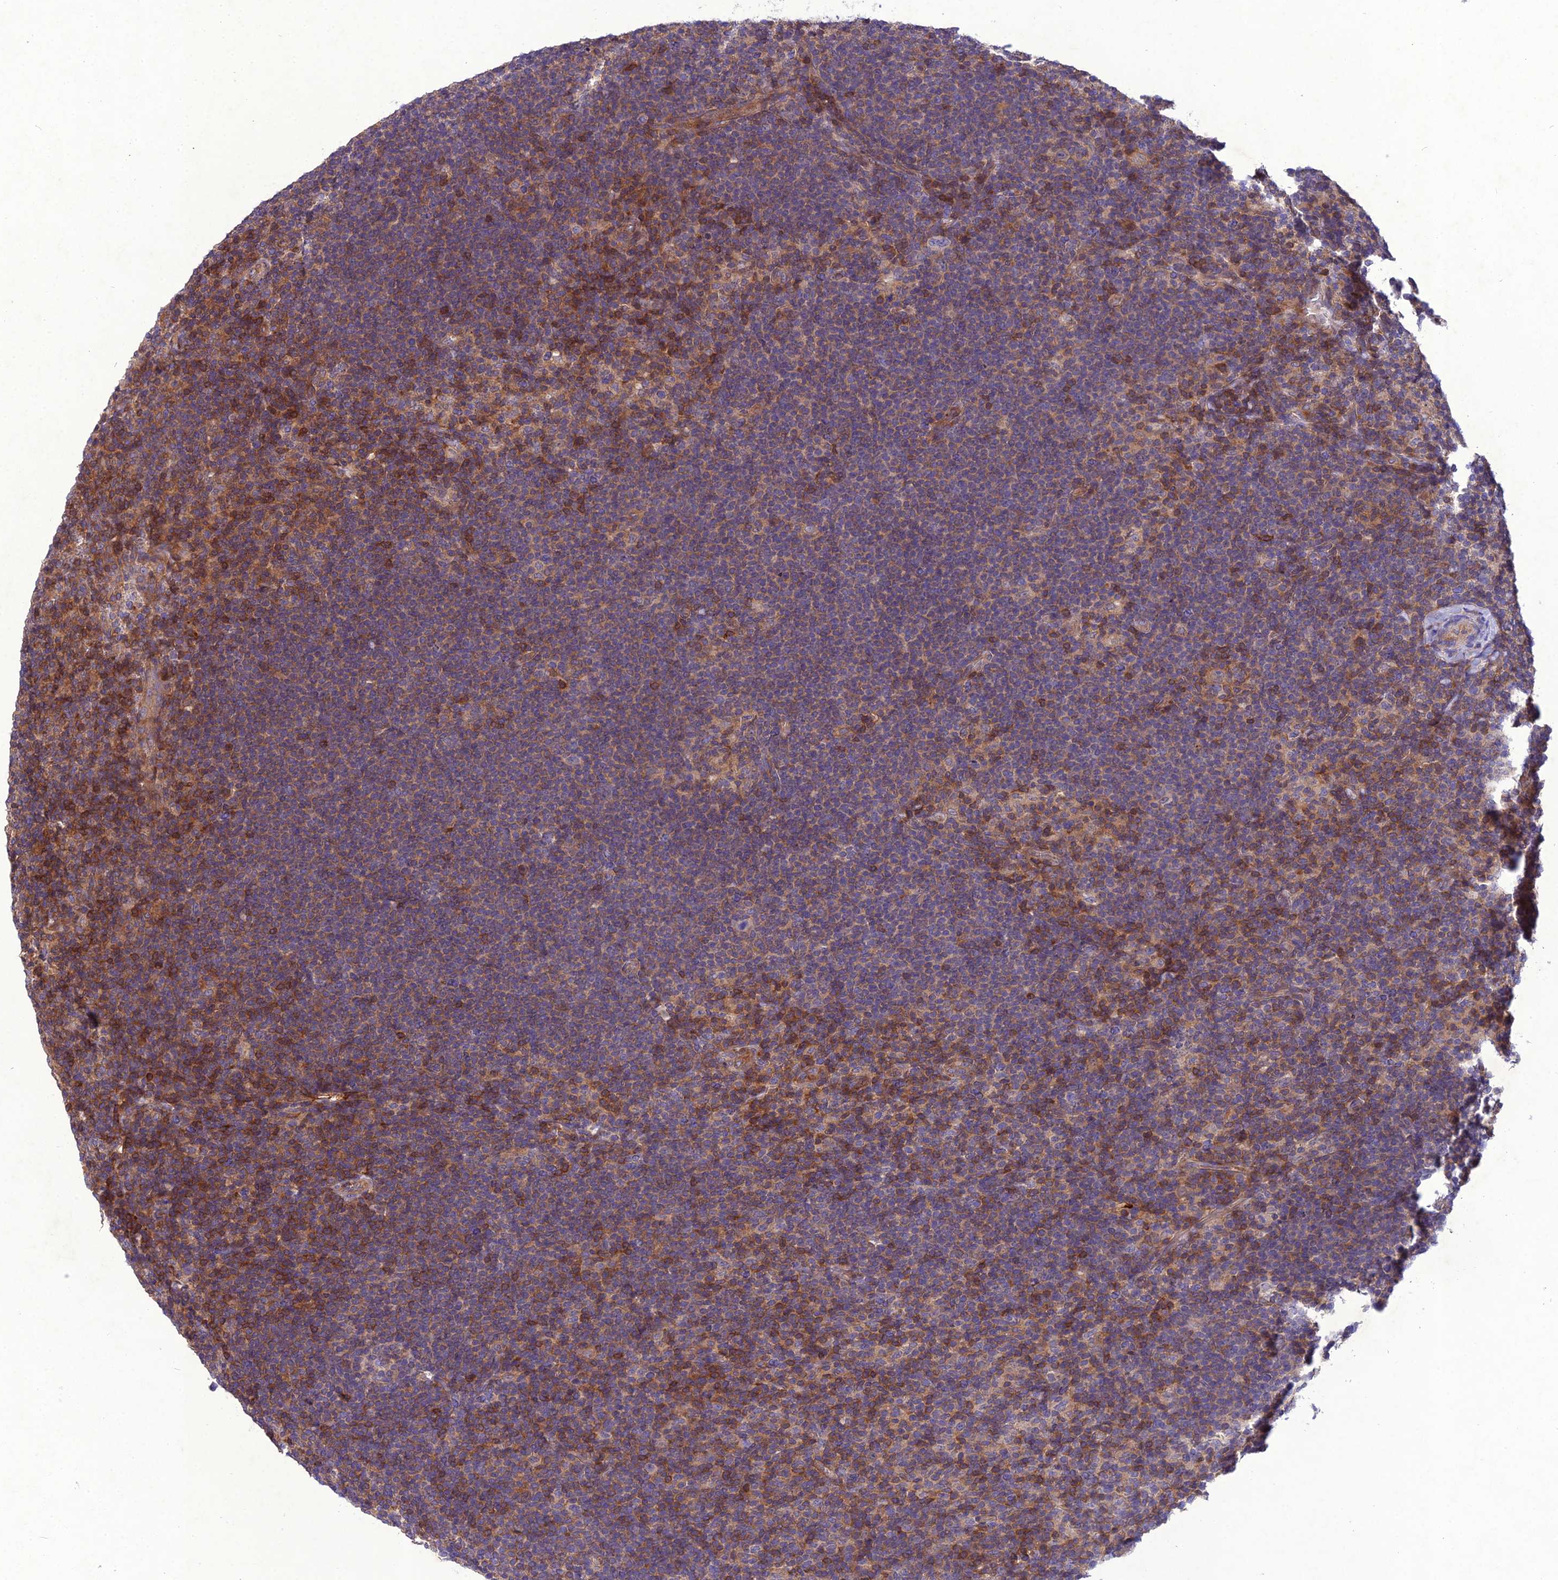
{"staining": {"intensity": "negative", "quantity": "none", "location": "none"}, "tissue": "lymphoma", "cell_type": "Tumor cells", "image_type": "cancer", "snomed": [{"axis": "morphology", "description": "Hodgkin's disease, NOS"}, {"axis": "topography", "description": "Lymph node"}], "caption": "DAB (3,3'-diaminobenzidine) immunohistochemical staining of Hodgkin's disease displays no significant positivity in tumor cells.", "gene": "GDF6", "patient": {"sex": "female", "age": 57}}